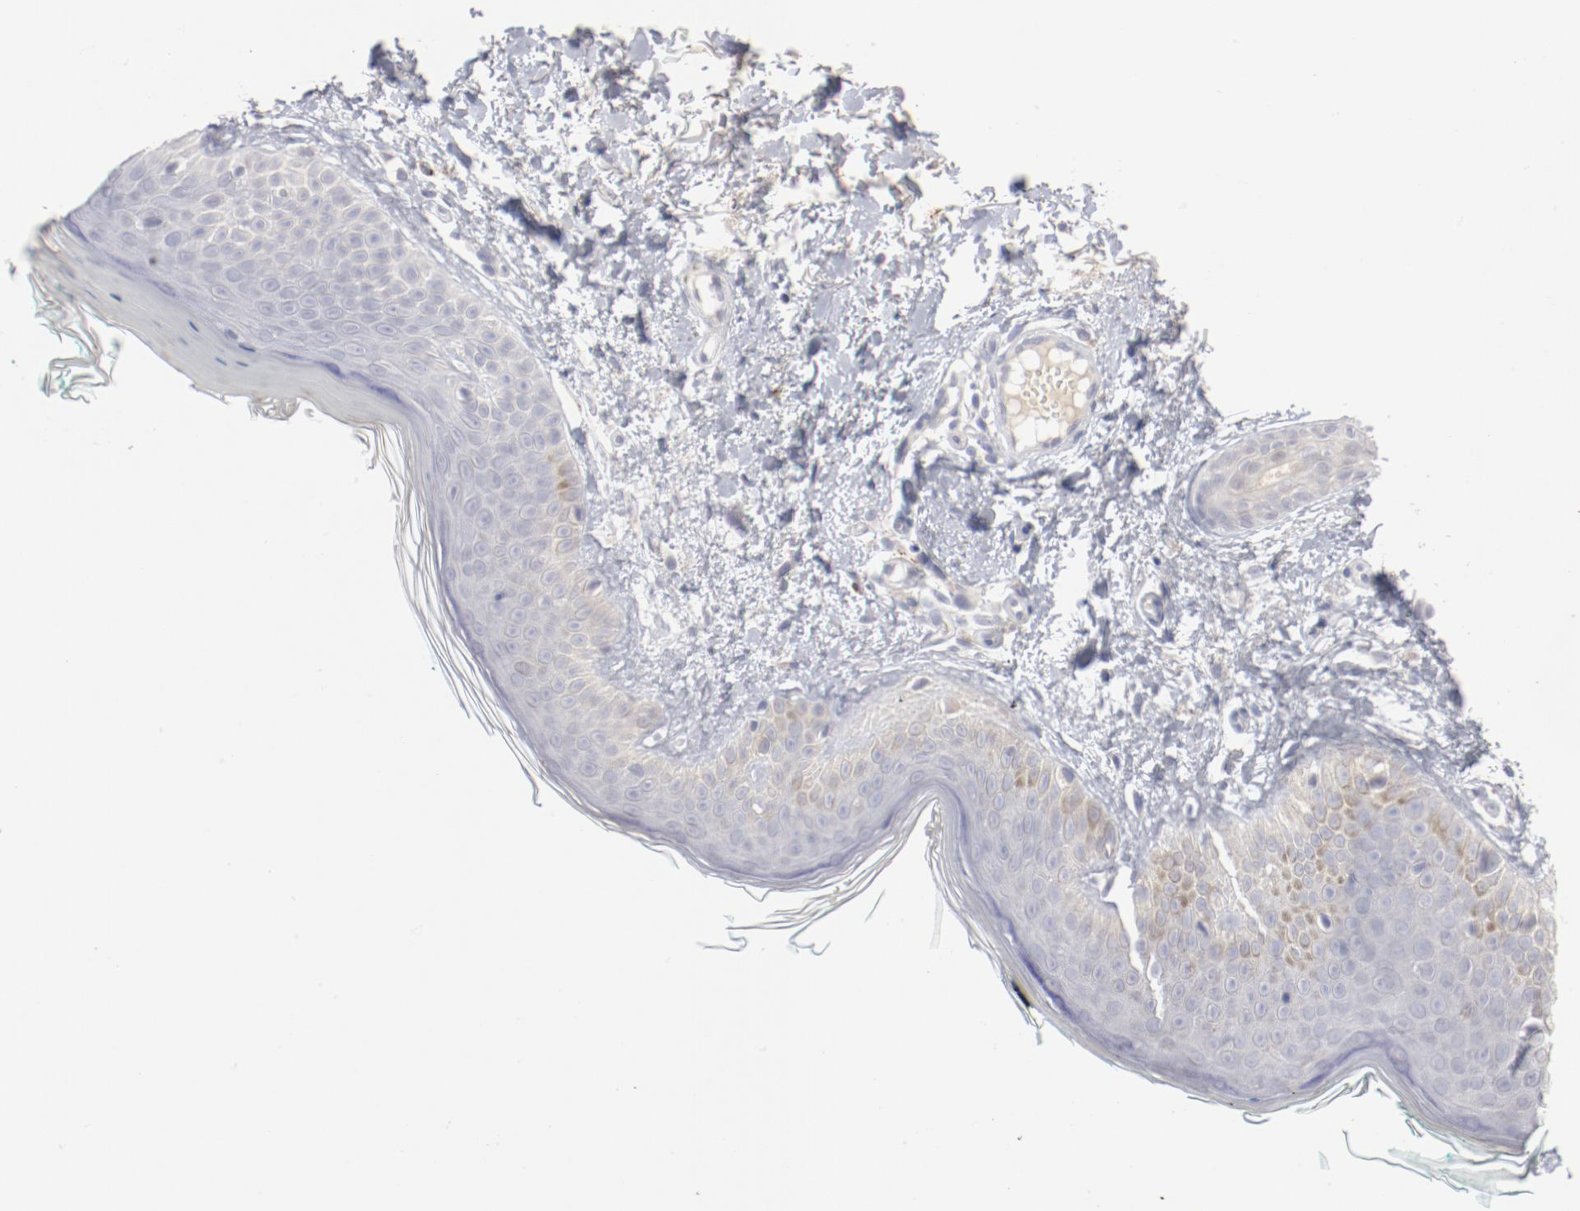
{"staining": {"intensity": "negative", "quantity": "none", "location": "none"}, "tissue": "skin", "cell_type": "Fibroblasts", "image_type": "normal", "snomed": [{"axis": "morphology", "description": "Normal tissue, NOS"}, {"axis": "topography", "description": "Skin"}], "caption": "Immunohistochemistry (IHC) image of normal skin: skin stained with DAB (3,3'-diaminobenzidine) shows no significant protein positivity in fibroblasts. (Brightfield microscopy of DAB (3,3'-diaminobenzidine) immunohistochemistry at high magnification).", "gene": "SH3BGR", "patient": {"sex": "male", "age": 71}}